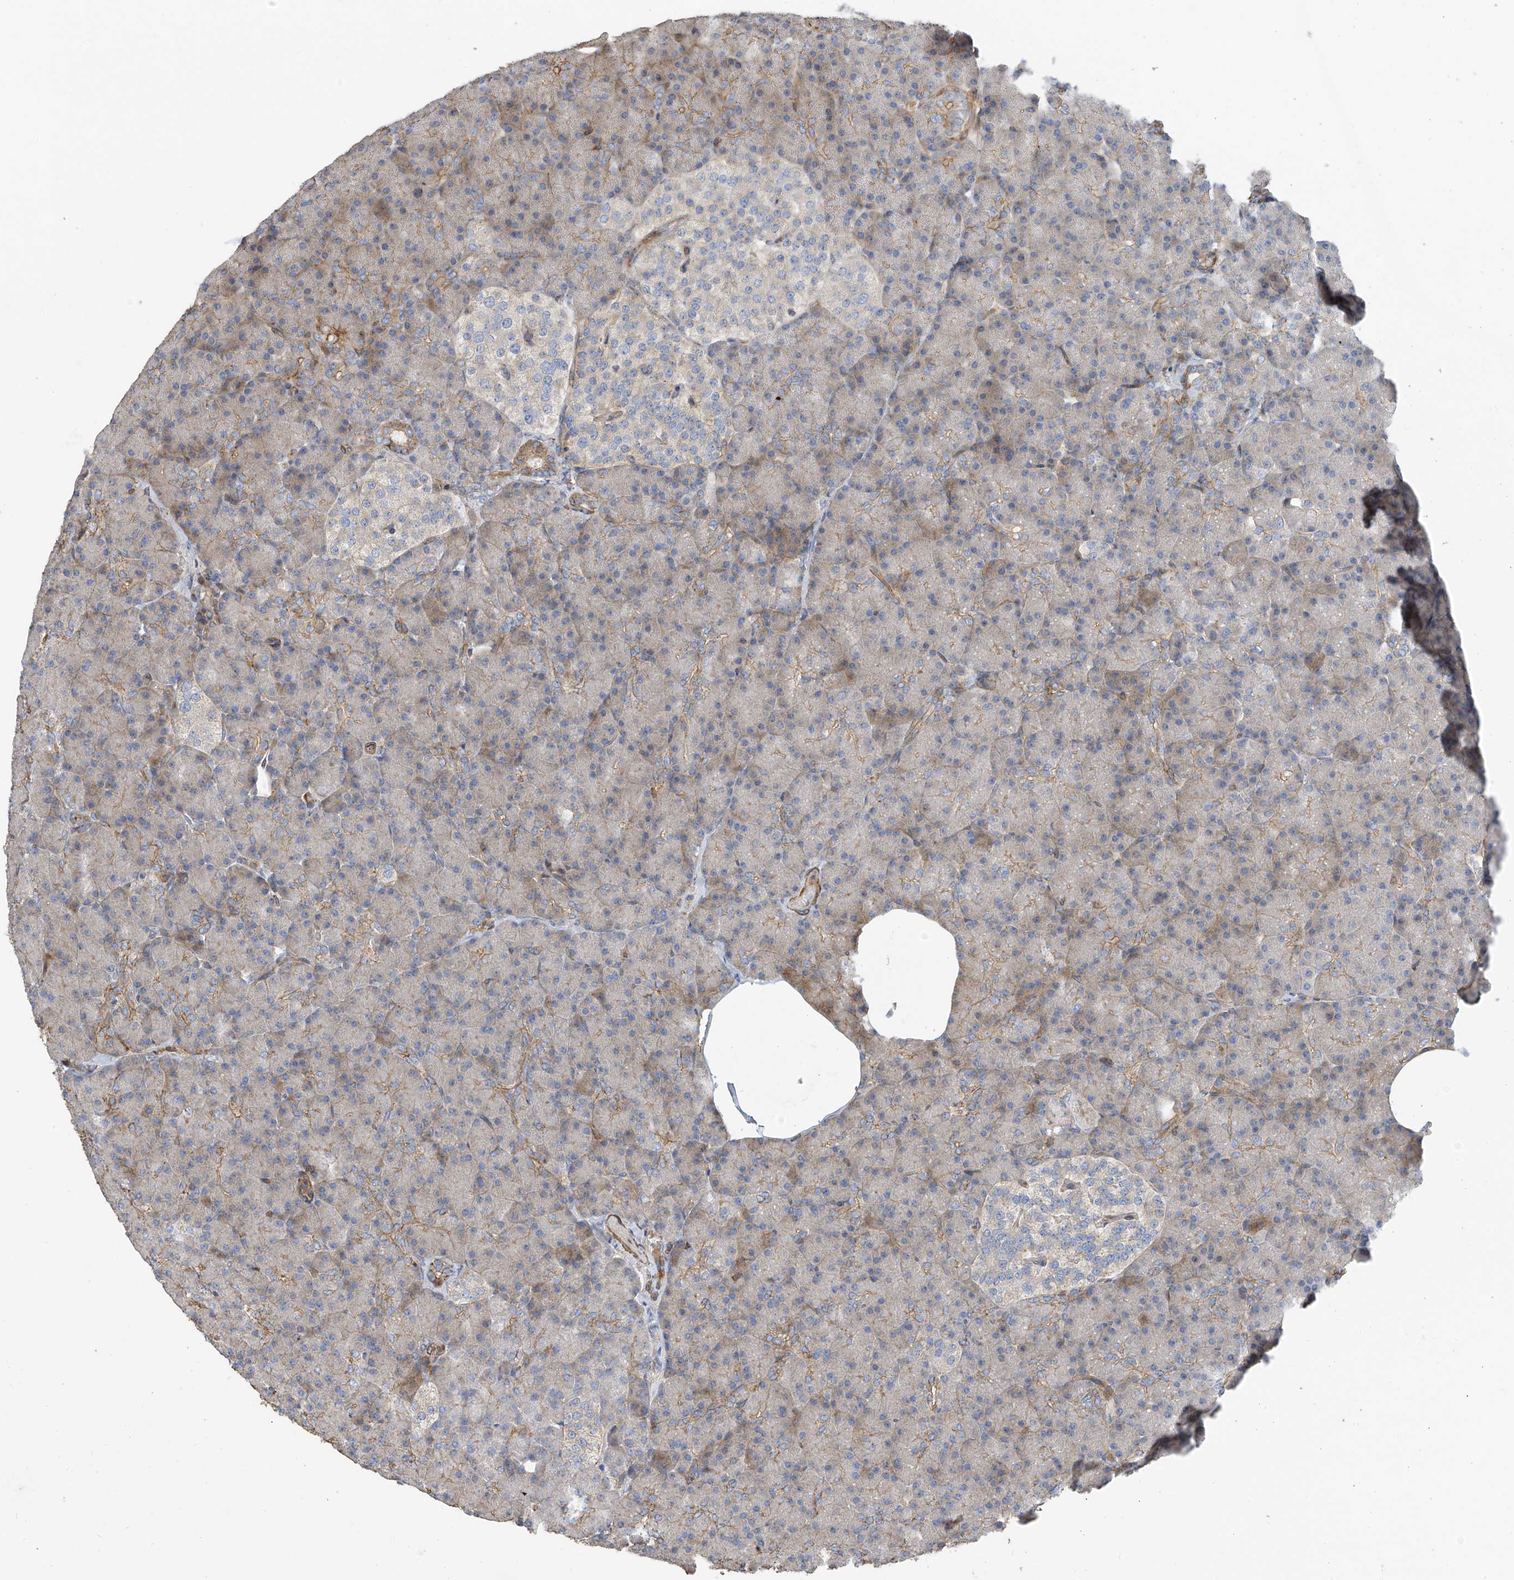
{"staining": {"intensity": "moderate", "quantity": "<25%", "location": "cytoplasmic/membranous"}, "tissue": "pancreas", "cell_type": "Exocrine glandular cells", "image_type": "normal", "snomed": [{"axis": "morphology", "description": "Normal tissue, NOS"}, {"axis": "topography", "description": "Pancreas"}], "caption": "An IHC image of benign tissue is shown. Protein staining in brown shows moderate cytoplasmic/membranous positivity in pancreas within exocrine glandular cells.", "gene": "SLC43A3", "patient": {"sex": "female", "age": 43}}